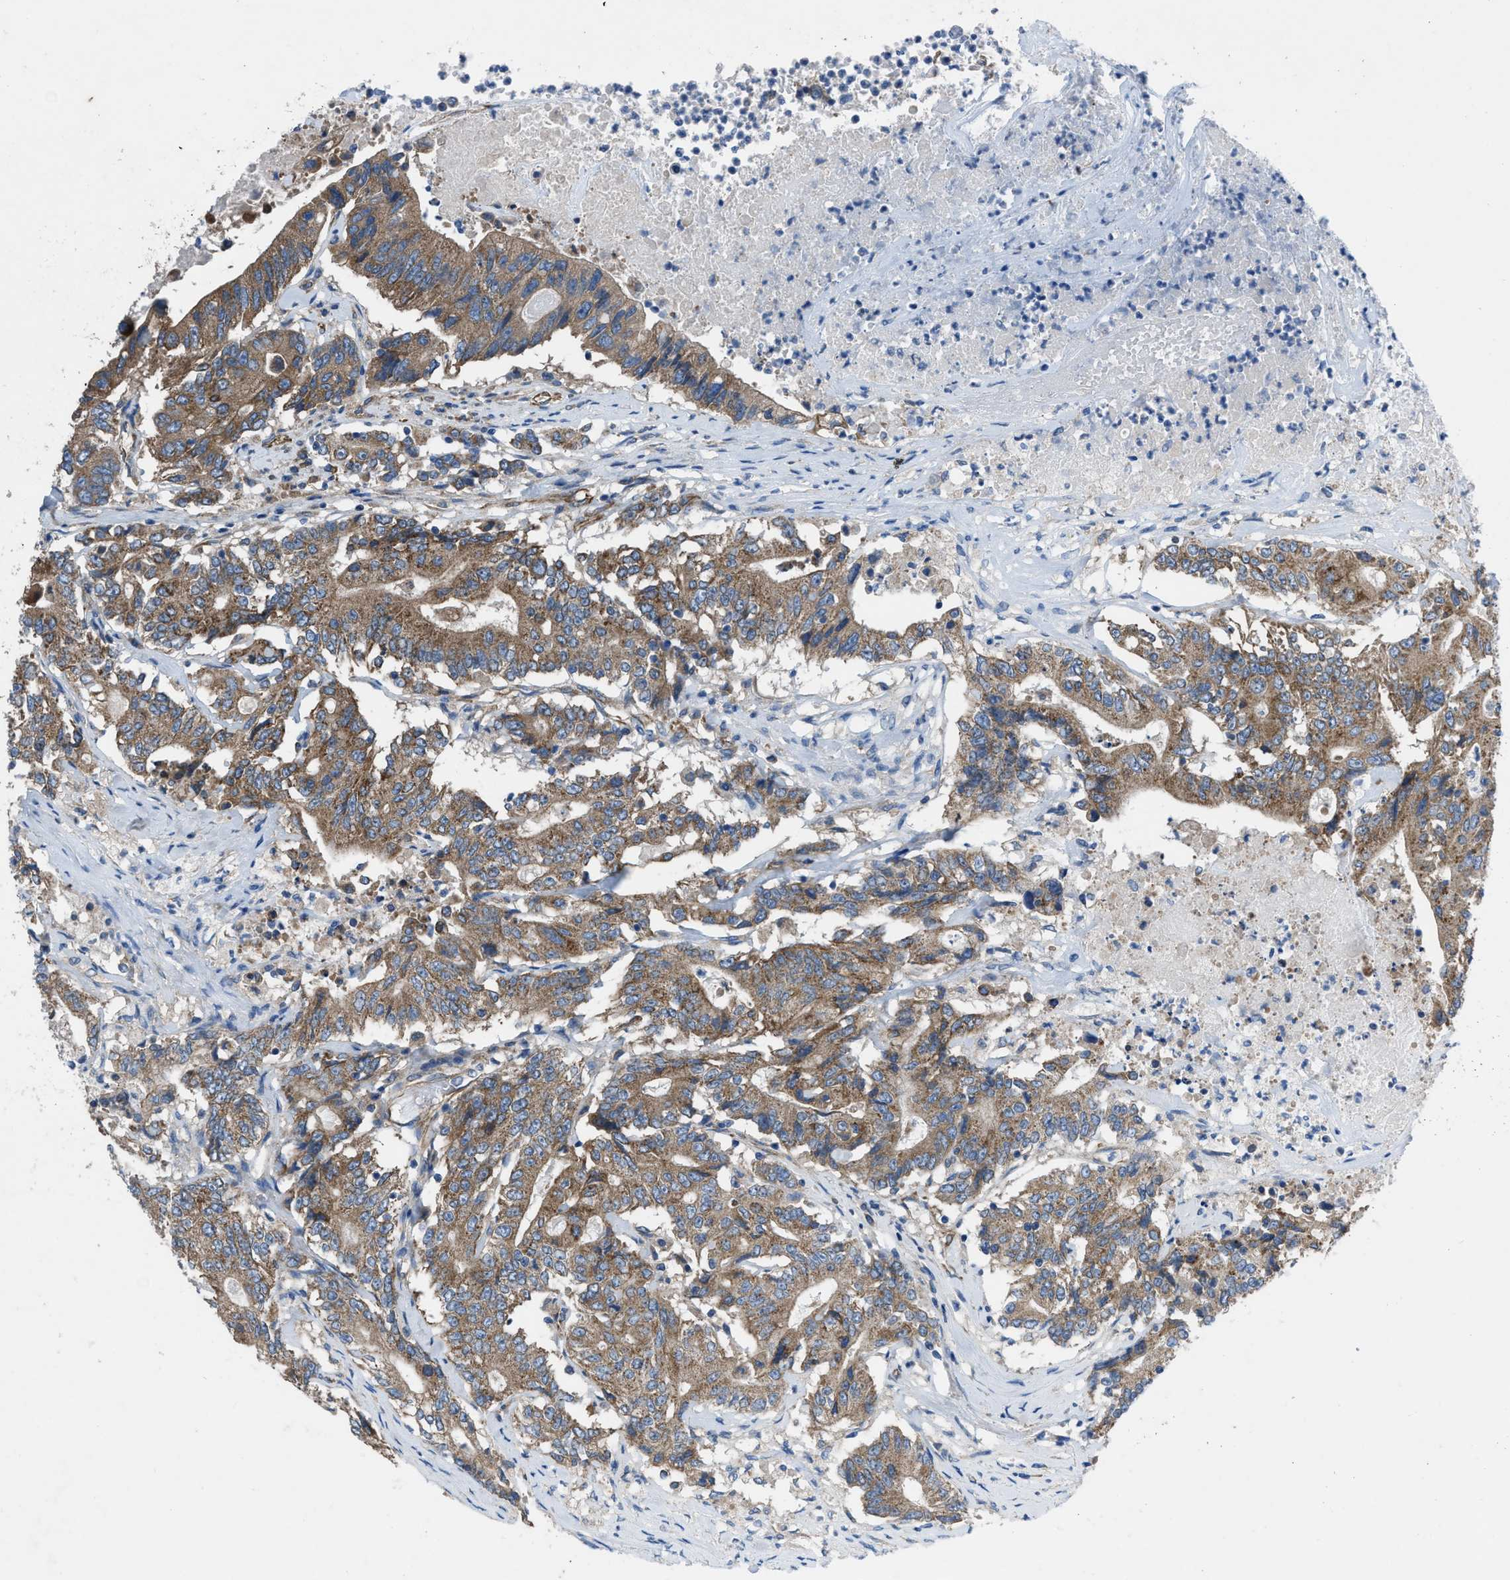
{"staining": {"intensity": "moderate", "quantity": ">75%", "location": "cytoplasmic/membranous"}, "tissue": "colorectal cancer", "cell_type": "Tumor cells", "image_type": "cancer", "snomed": [{"axis": "morphology", "description": "Adenocarcinoma, NOS"}, {"axis": "topography", "description": "Colon"}], "caption": "IHC image of neoplastic tissue: human colorectal cancer stained using IHC exhibits medium levels of moderate protein expression localized specifically in the cytoplasmic/membranous of tumor cells, appearing as a cytoplasmic/membranous brown color.", "gene": "DOLPP1", "patient": {"sex": "female", "age": 77}}